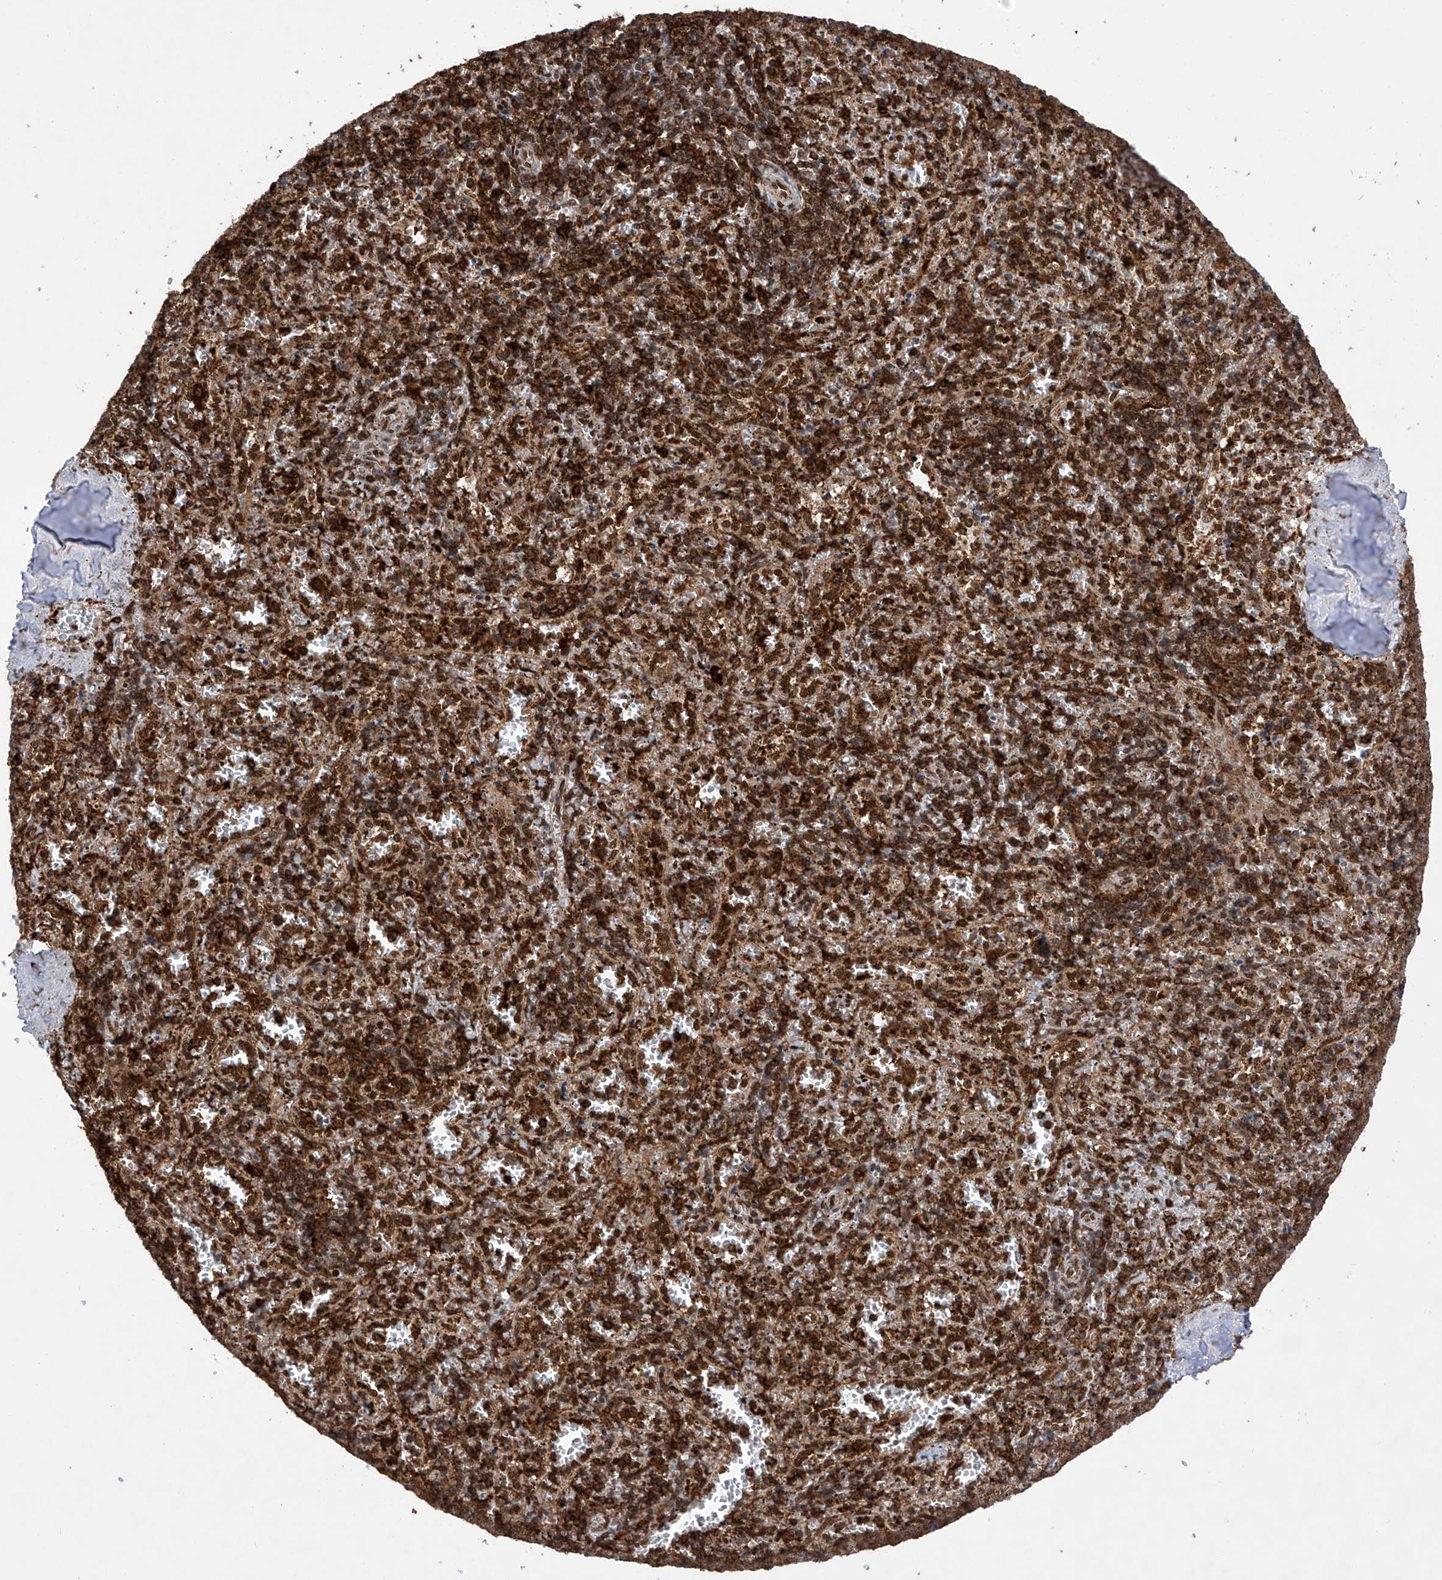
{"staining": {"intensity": "strong", "quantity": ">75%", "location": "cytoplasmic/membranous,nuclear"}, "tissue": "spleen", "cell_type": "Cells in red pulp", "image_type": "normal", "snomed": [{"axis": "morphology", "description": "Normal tissue, NOS"}, {"axis": "topography", "description": "Spleen"}], "caption": "A brown stain highlights strong cytoplasmic/membranous,nuclear expression of a protein in cells in red pulp of benign spleen. (Stains: DAB (3,3'-diaminobenzidine) in brown, nuclei in blue, Microscopy: brightfield microscopy at high magnification).", "gene": "ZNF280D", "patient": {"sex": "male", "age": 11}}